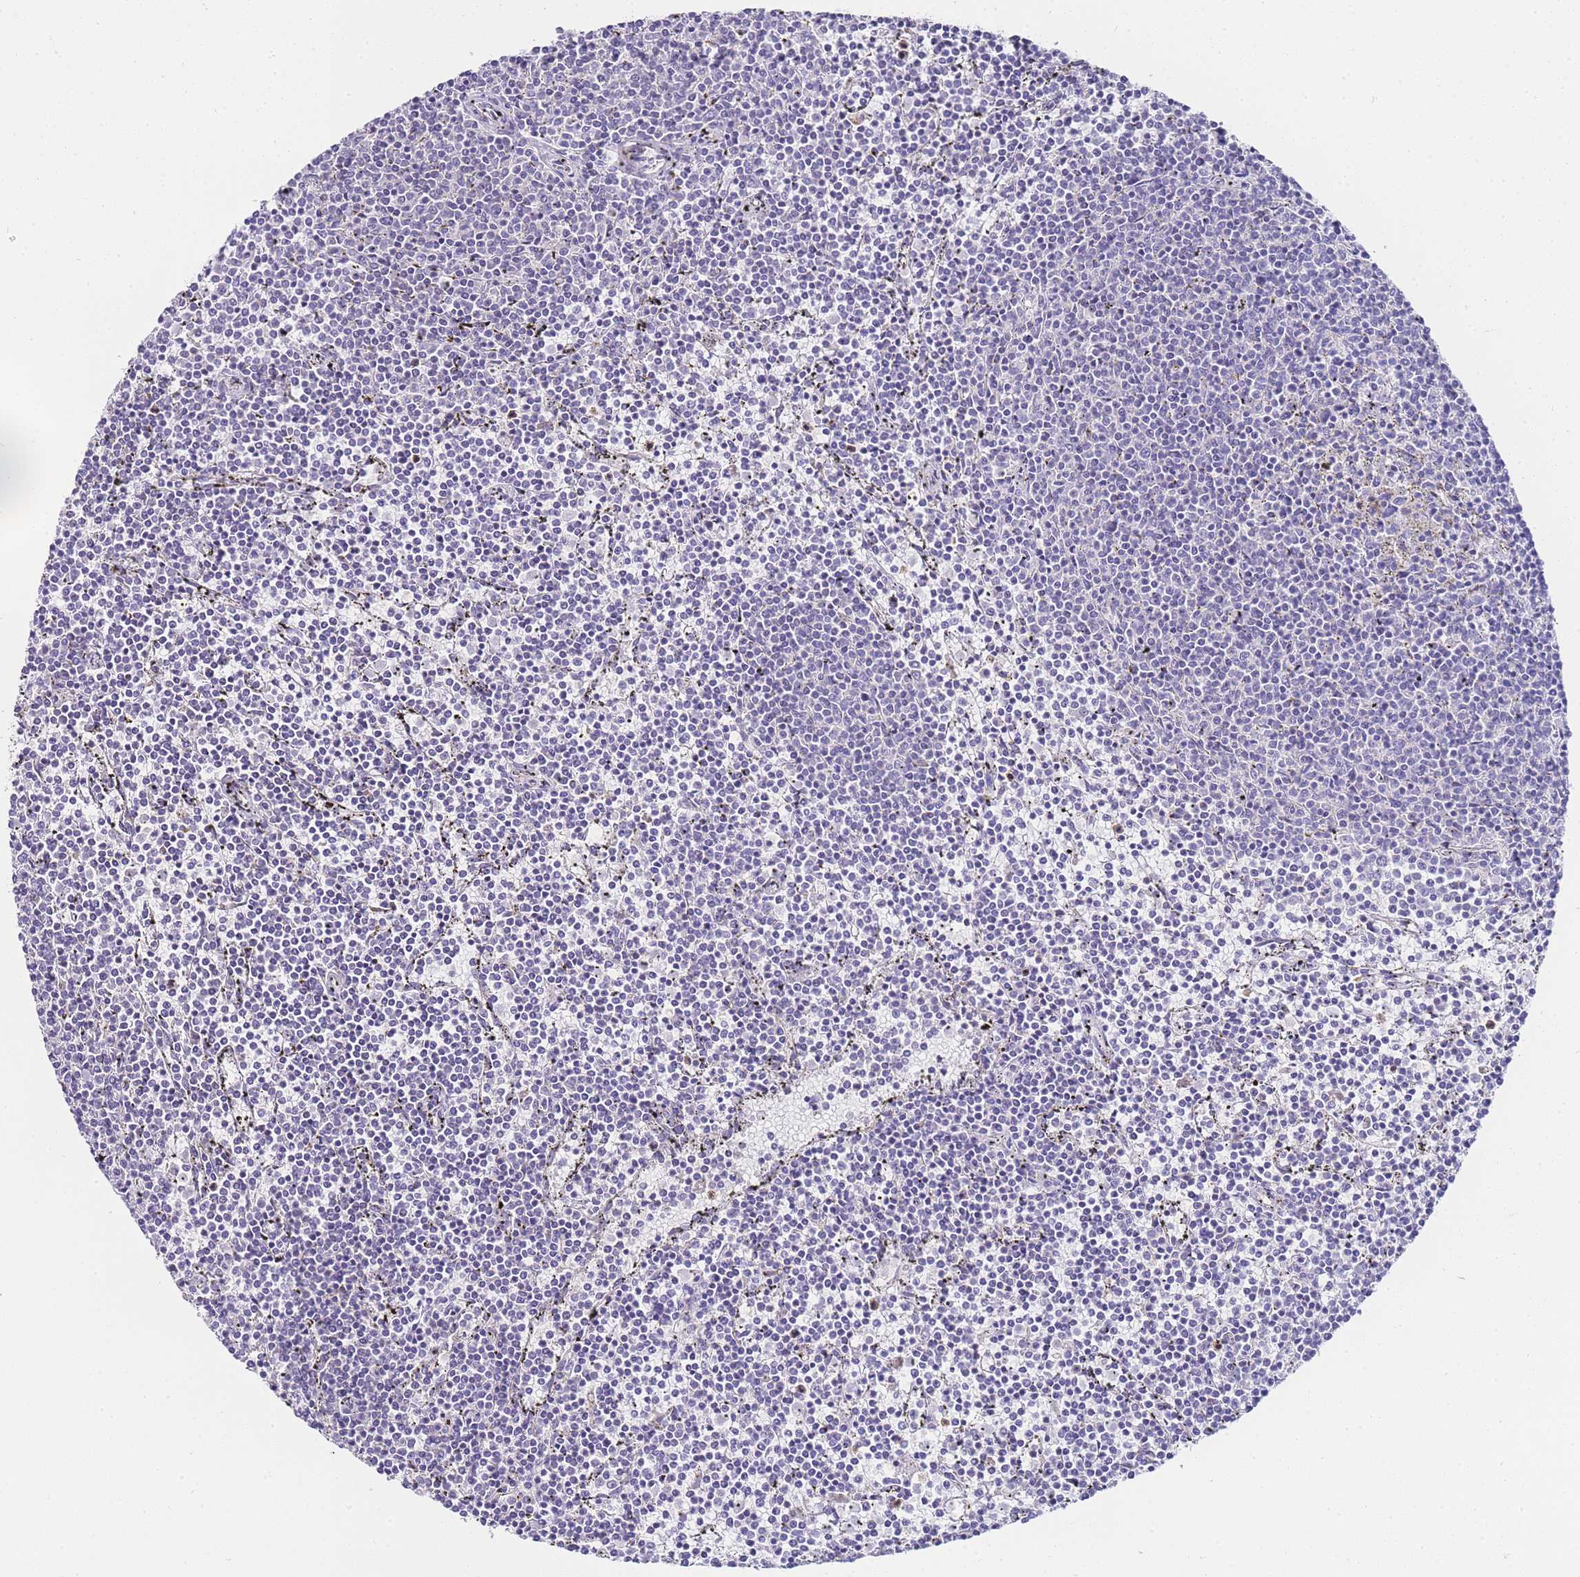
{"staining": {"intensity": "negative", "quantity": "none", "location": "none"}, "tissue": "lymphoma", "cell_type": "Tumor cells", "image_type": "cancer", "snomed": [{"axis": "morphology", "description": "Malignant lymphoma, non-Hodgkin's type, Low grade"}, {"axis": "topography", "description": "Spleen"}], "caption": "There is no significant expression in tumor cells of lymphoma. The staining was performed using DAB to visualize the protein expression in brown, while the nuclei were stained in blue with hematoxylin (Magnification: 20x).", "gene": "PDCD7", "patient": {"sex": "female", "age": 50}}